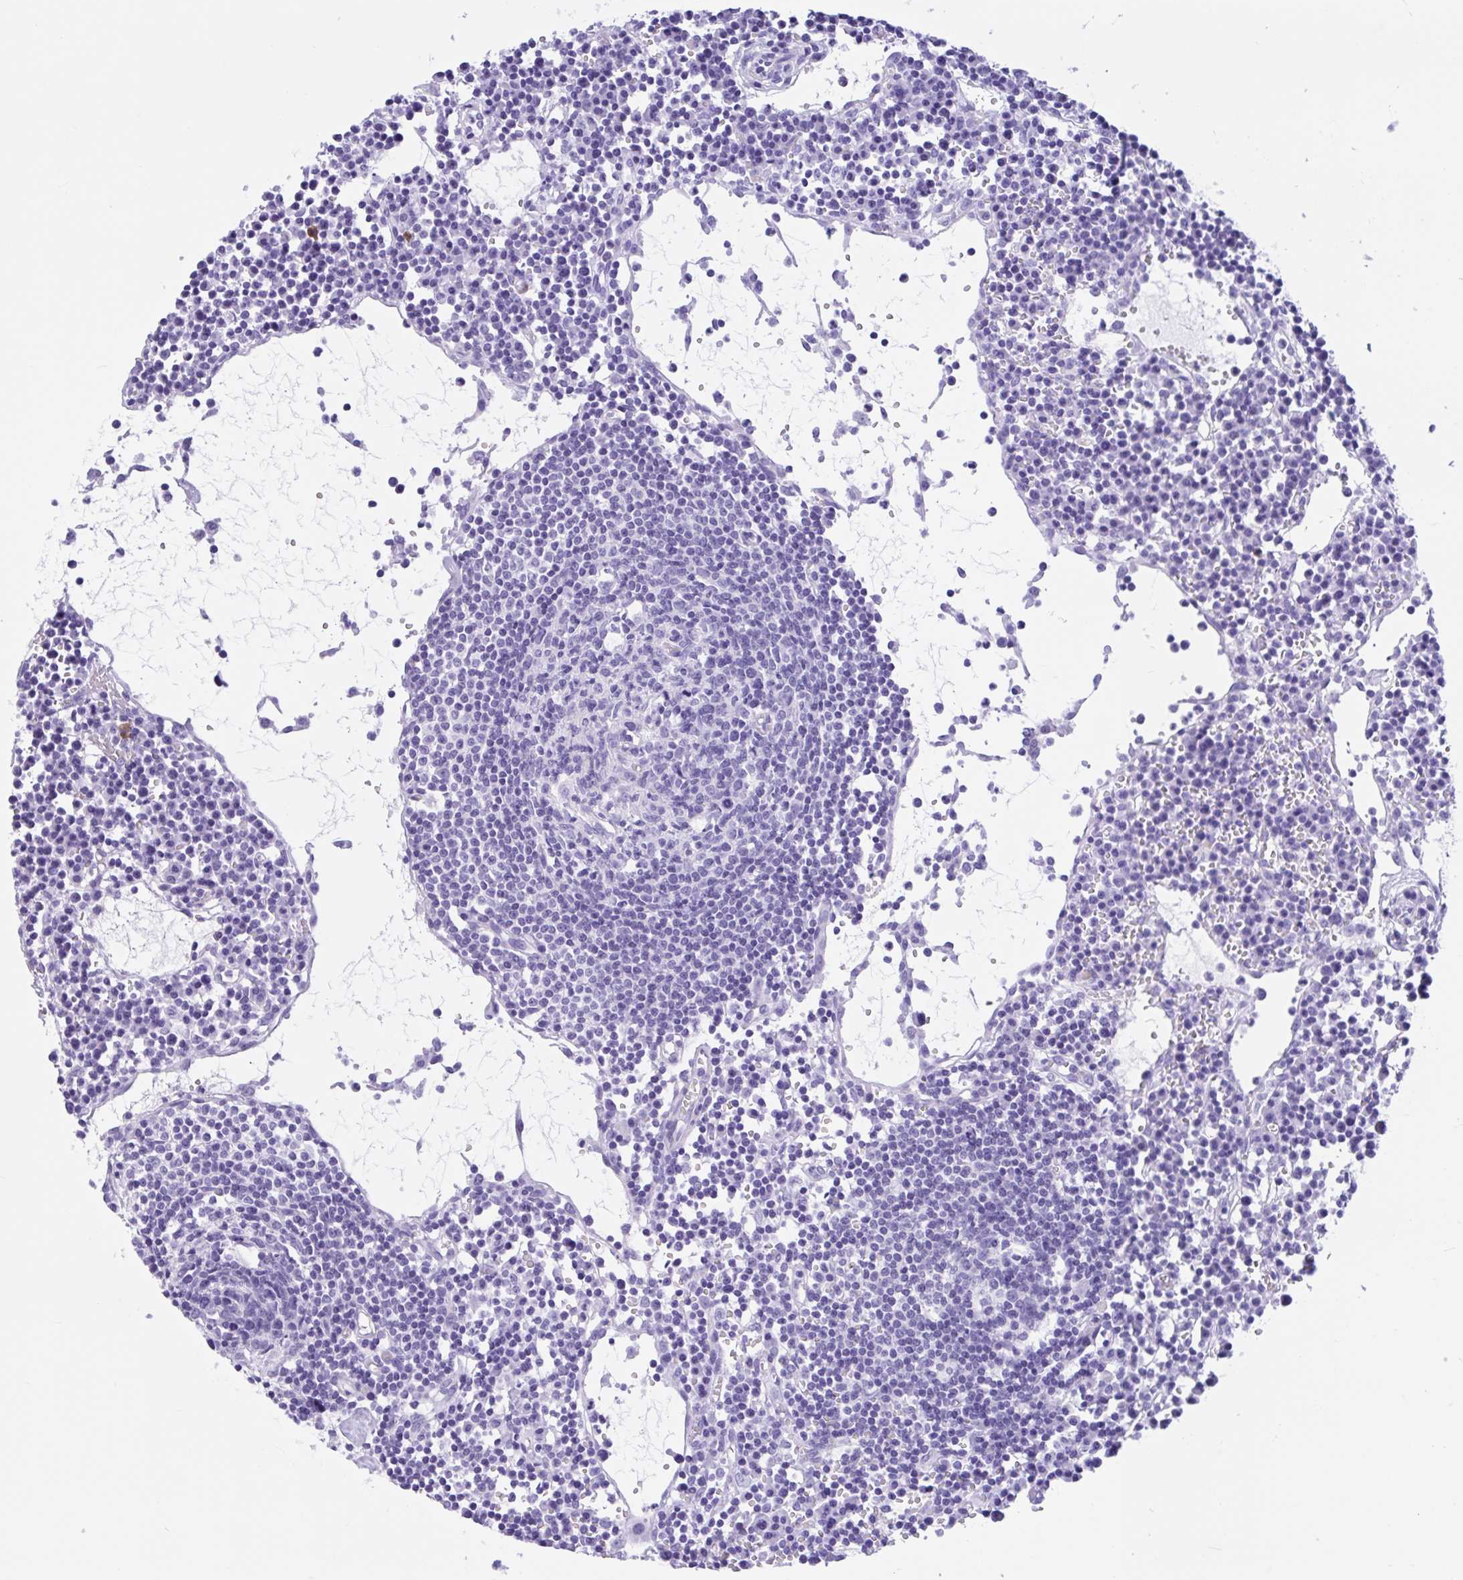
{"staining": {"intensity": "negative", "quantity": "none", "location": "none"}, "tissue": "lymph node", "cell_type": "Germinal center cells", "image_type": "normal", "snomed": [{"axis": "morphology", "description": "Normal tissue, NOS"}, {"axis": "topography", "description": "Lymph node"}], "caption": "Germinal center cells are negative for protein expression in normal human lymph node. Brightfield microscopy of IHC stained with DAB (brown) and hematoxylin (blue), captured at high magnification.", "gene": "IAPP", "patient": {"sex": "female", "age": 78}}